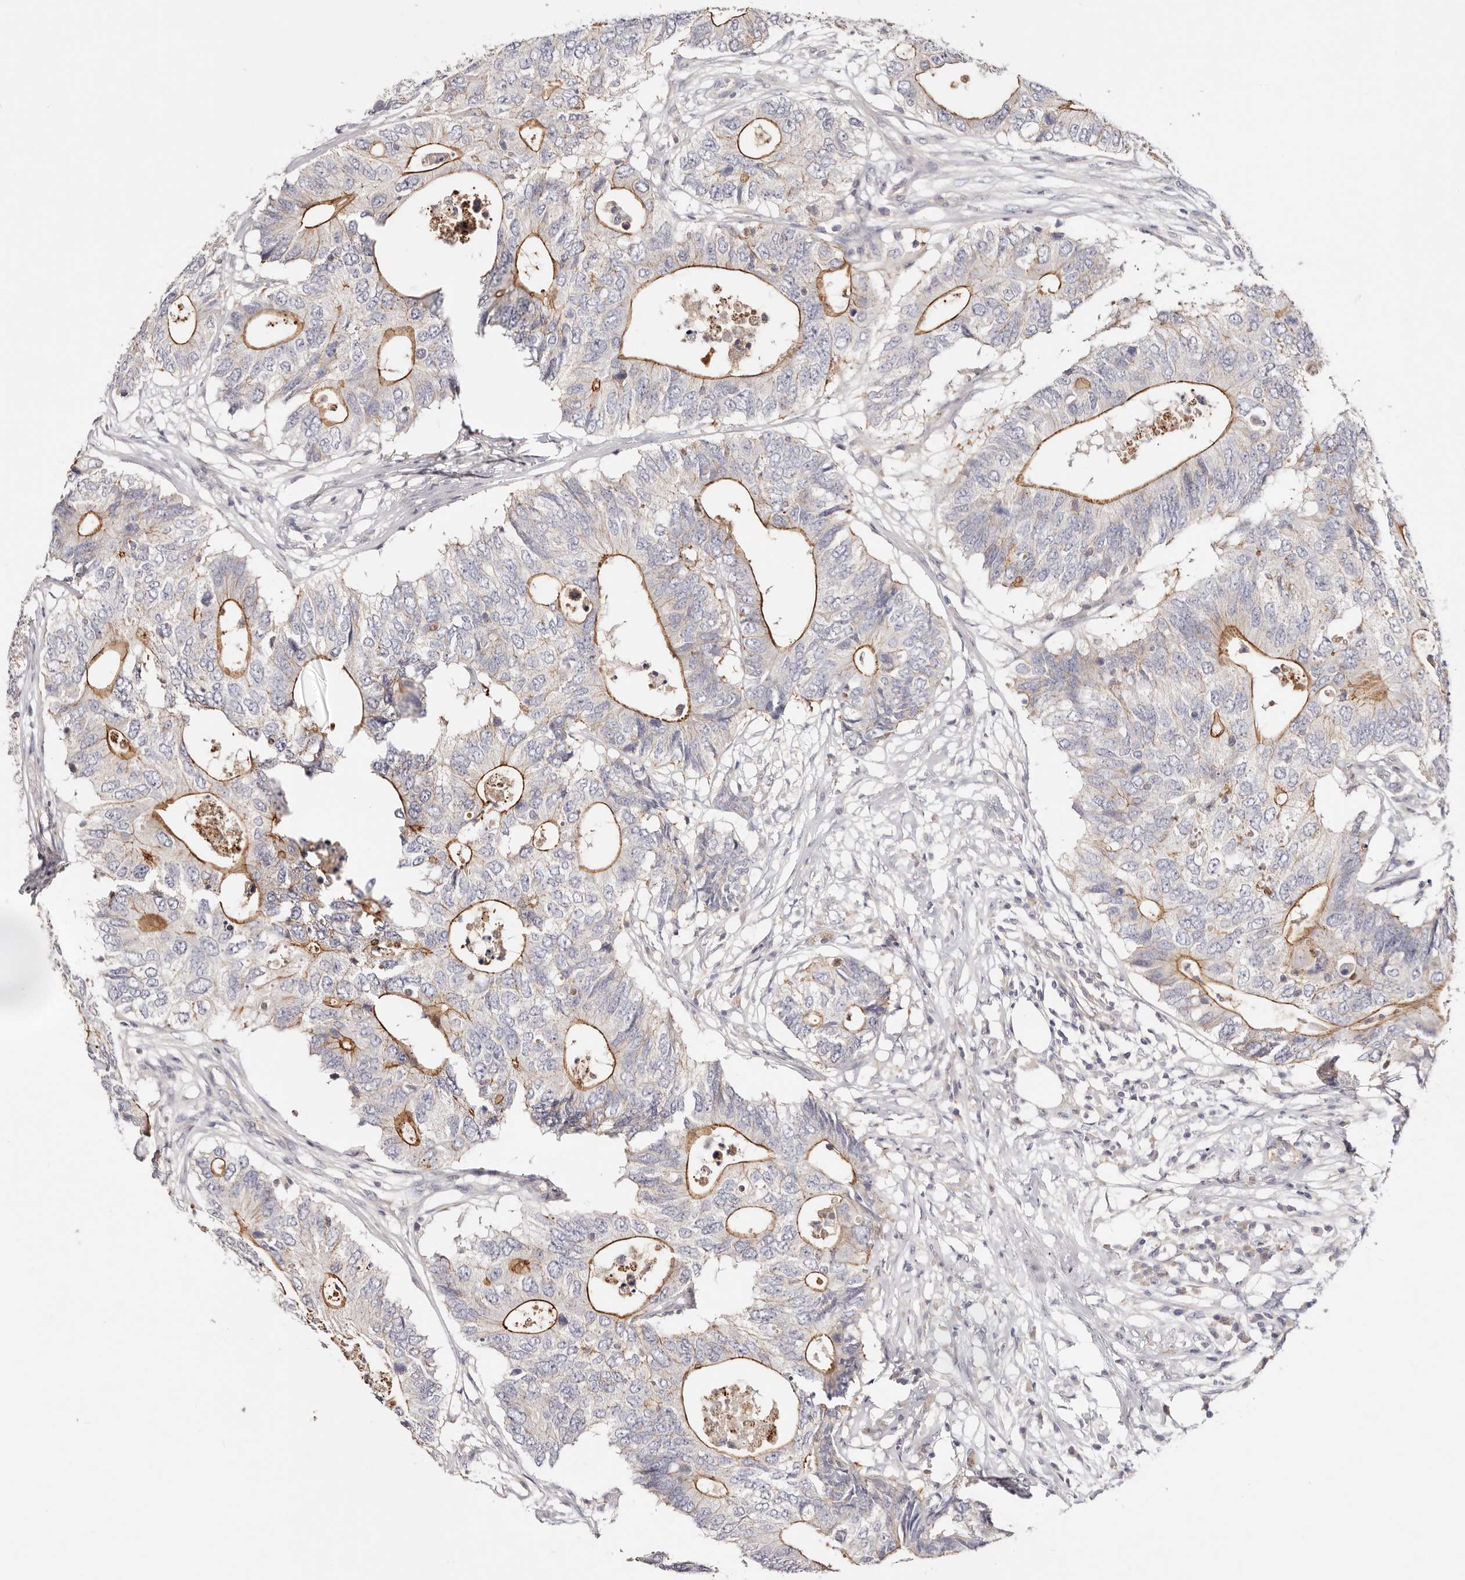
{"staining": {"intensity": "strong", "quantity": "<25%", "location": "cytoplasmic/membranous"}, "tissue": "colorectal cancer", "cell_type": "Tumor cells", "image_type": "cancer", "snomed": [{"axis": "morphology", "description": "Adenocarcinoma, NOS"}, {"axis": "topography", "description": "Colon"}], "caption": "Colorectal cancer stained for a protein (brown) displays strong cytoplasmic/membranous positive staining in approximately <25% of tumor cells.", "gene": "SLC35B2", "patient": {"sex": "male", "age": 71}}